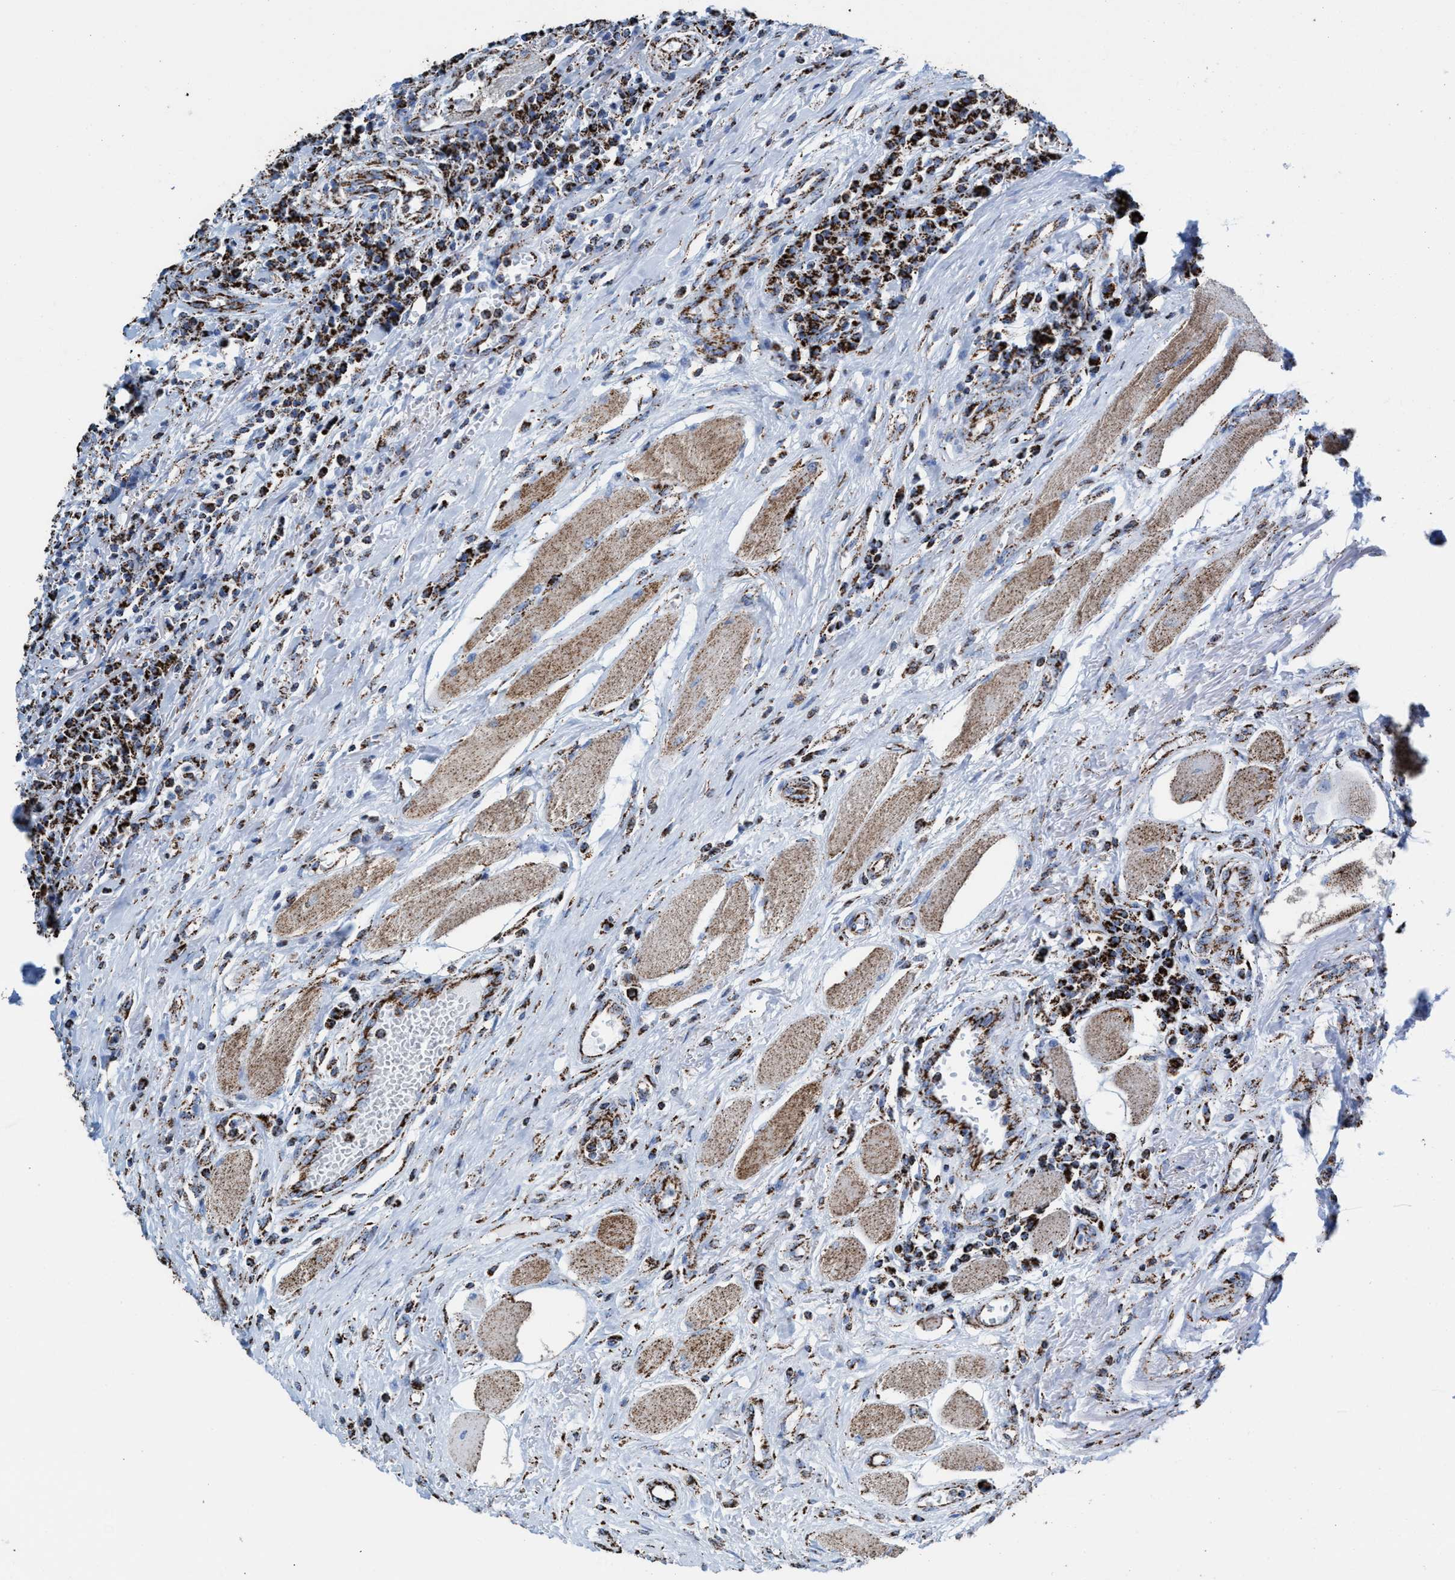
{"staining": {"intensity": "strong", "quantity": ">75%", "location": "cytoplasmic/membranous"}, "tissue": "head and neck cancer", "cell_type": "Tumor cells", "image_type": "cancer", "snomed": [{"axis": "morphology", "description": "Squamous cell carcinoma, NOS"}, {"axis": "topography", "description": "Head-Neck"}], "caption": "Immunohistochemistry (DAB) staining of human squamous cell carcinoma (head and neck) shows strong cytoplasmic/membranous protein staining in about >75% of tumor cells.", "gene": "ECHS1", "patient": {"sex": "male", "age": 66}}